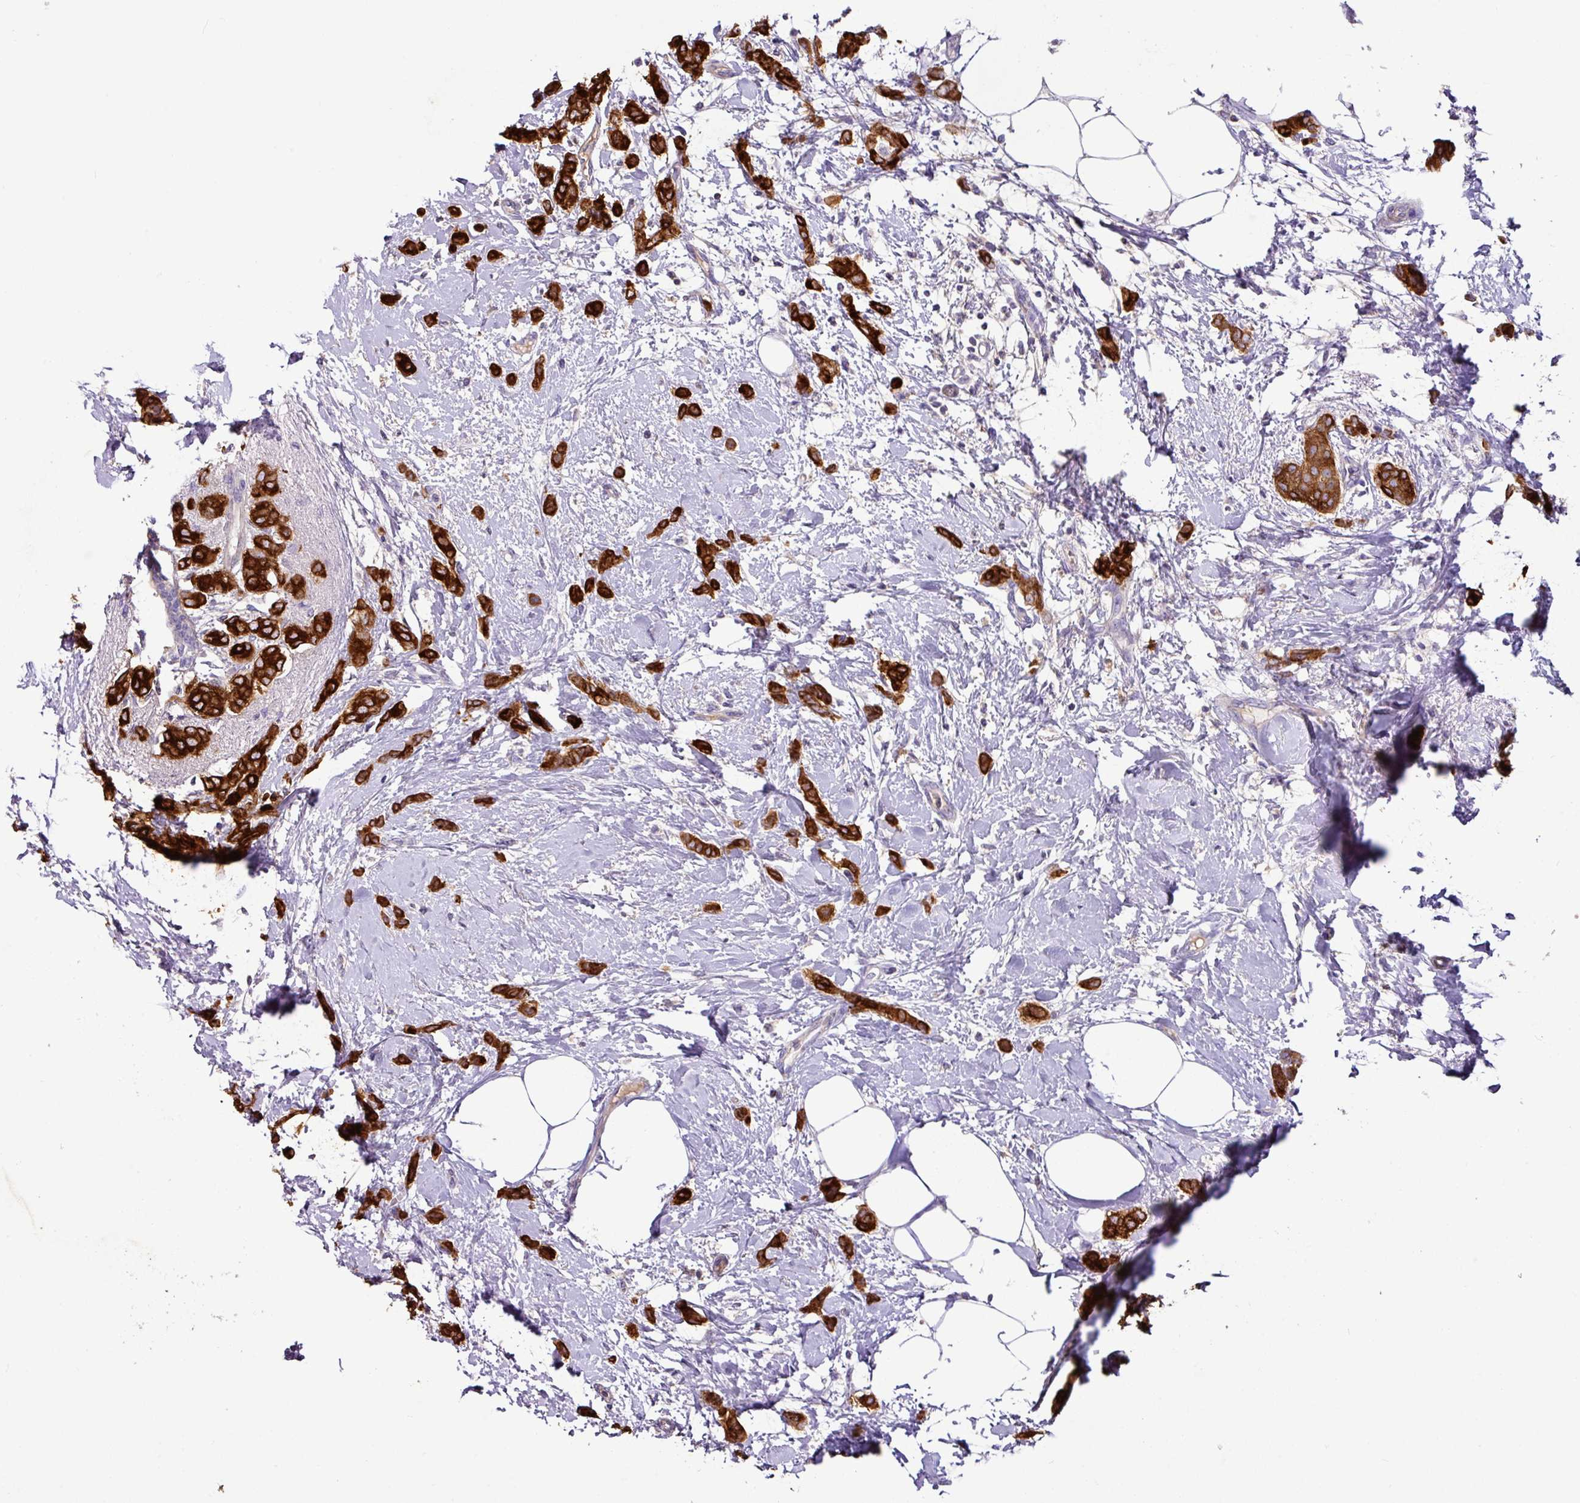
{"staining": {"intensity": "strong", "quantity": ">75%", "location": "cytoplasmic/membranous"}, "tissue": "breast cancer", "cell_type": "Tumor cells", "image_type": "cancer", "snomed": [{"axis": "morphology", "description": "Duct carcinoma"}, {"axis": "topography", "description": "Breast"}], "caption": "A photomicrograph showing strong cytoplasmic/membranous staining in approximately >75% of tumor cells in breast invasive ductal carcinoma, as visualized by brown immunohistochemical staining.", "gene": "AGR3", "patient": {"sex": "female", "age": 72}}